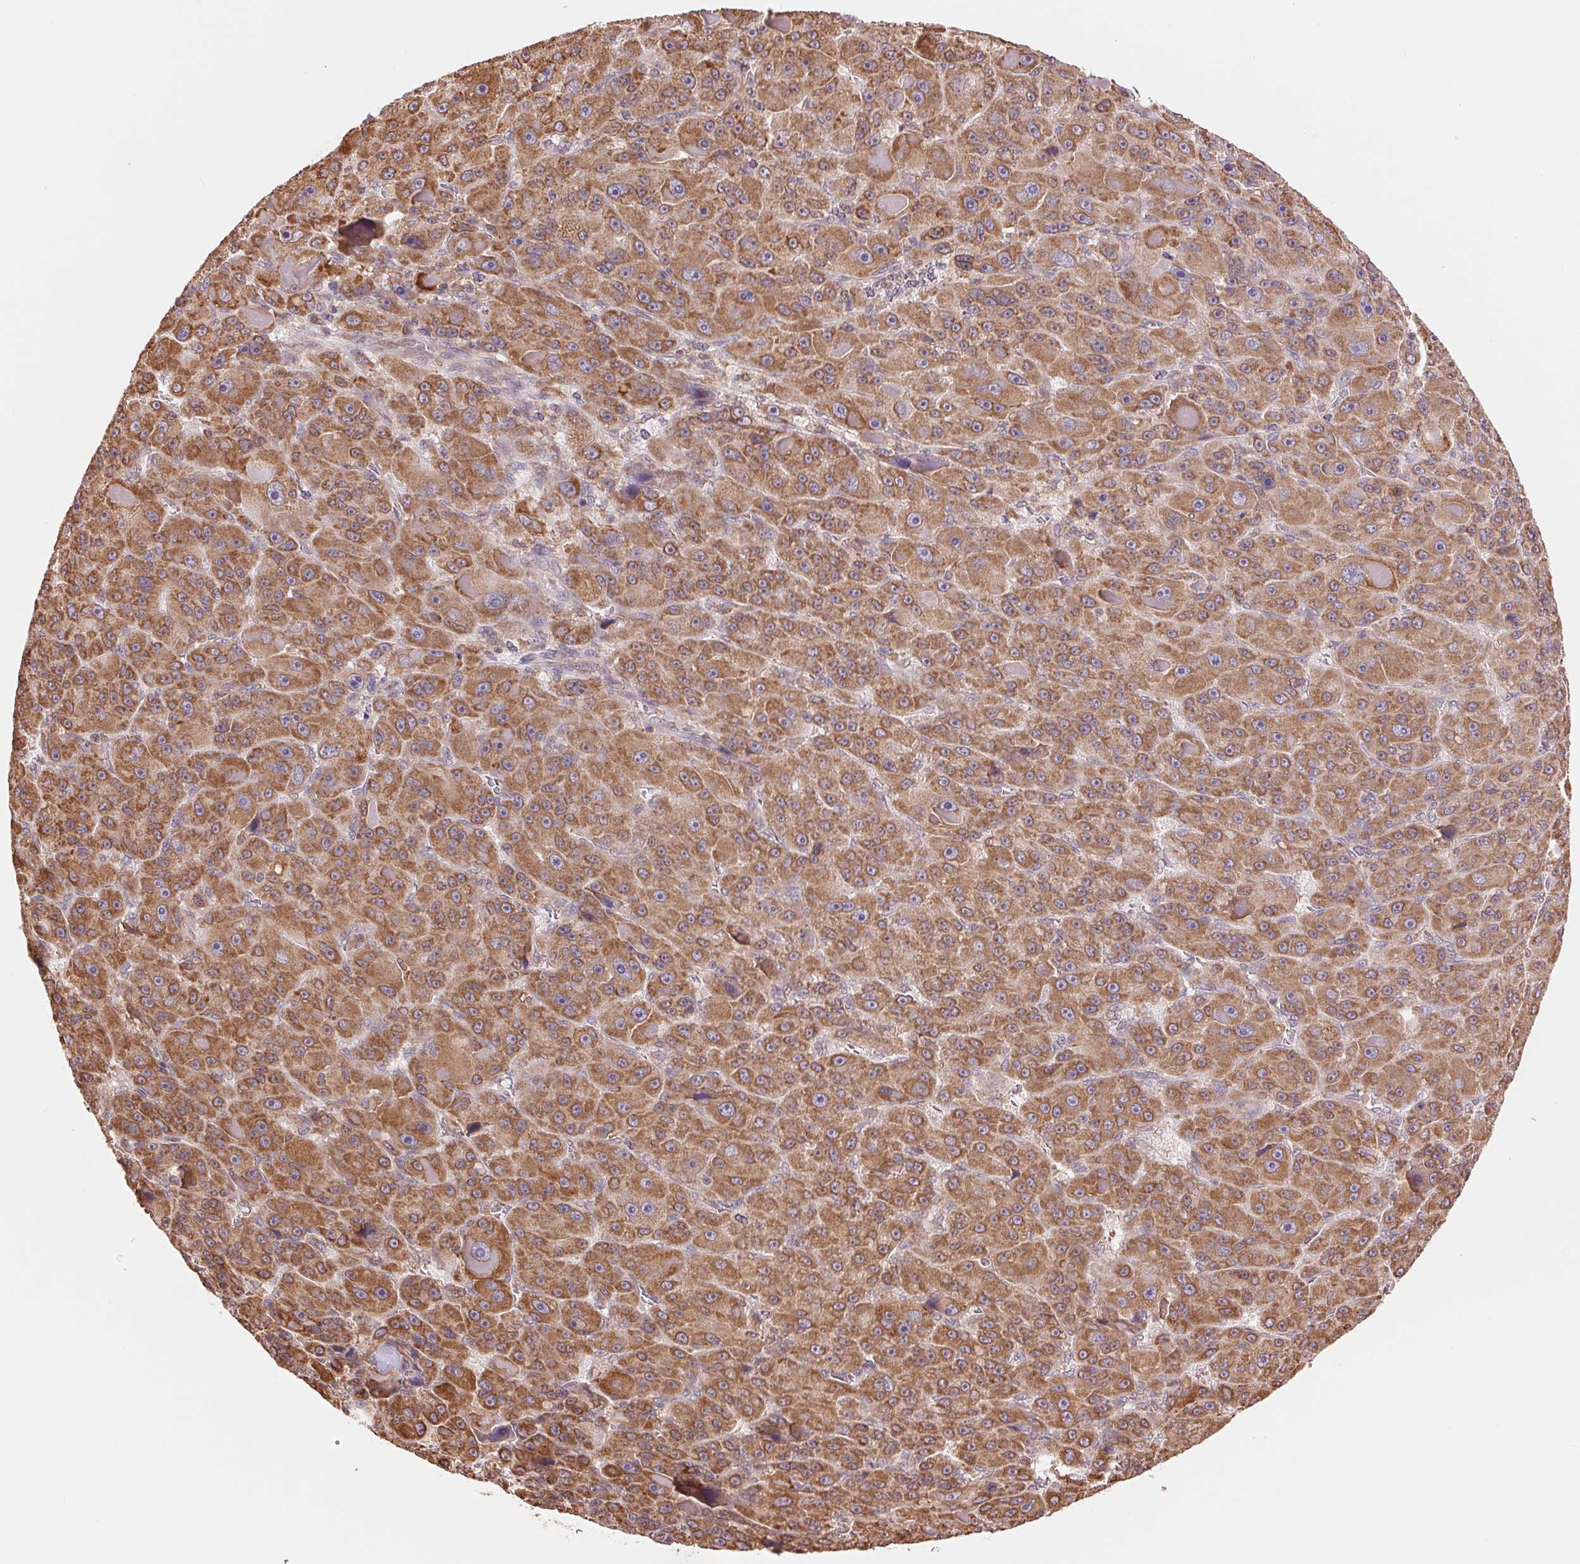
{"staining": {"intensity": "moderate", "quantity": ">75%", "location": "cytoplasmic/membranous"}, "tissue": "liver cancer", "cell_type": "Tumor cells", "image_type": "cancer", "snomed": [{"axis": "morphology", "description": "Carcinoma, Hepatocellular, NOS"}, {"axis": "topography", "description": "Liver"}], "caption": "Liver cancer (hepatocellular carcinoma) stained with a brown dye exhibits moderate cytoplasmic/membranous positive staining in about >75% of tumor cells.", "gene": "RPN1", "patient": {"sex": "male", "age": 76}}